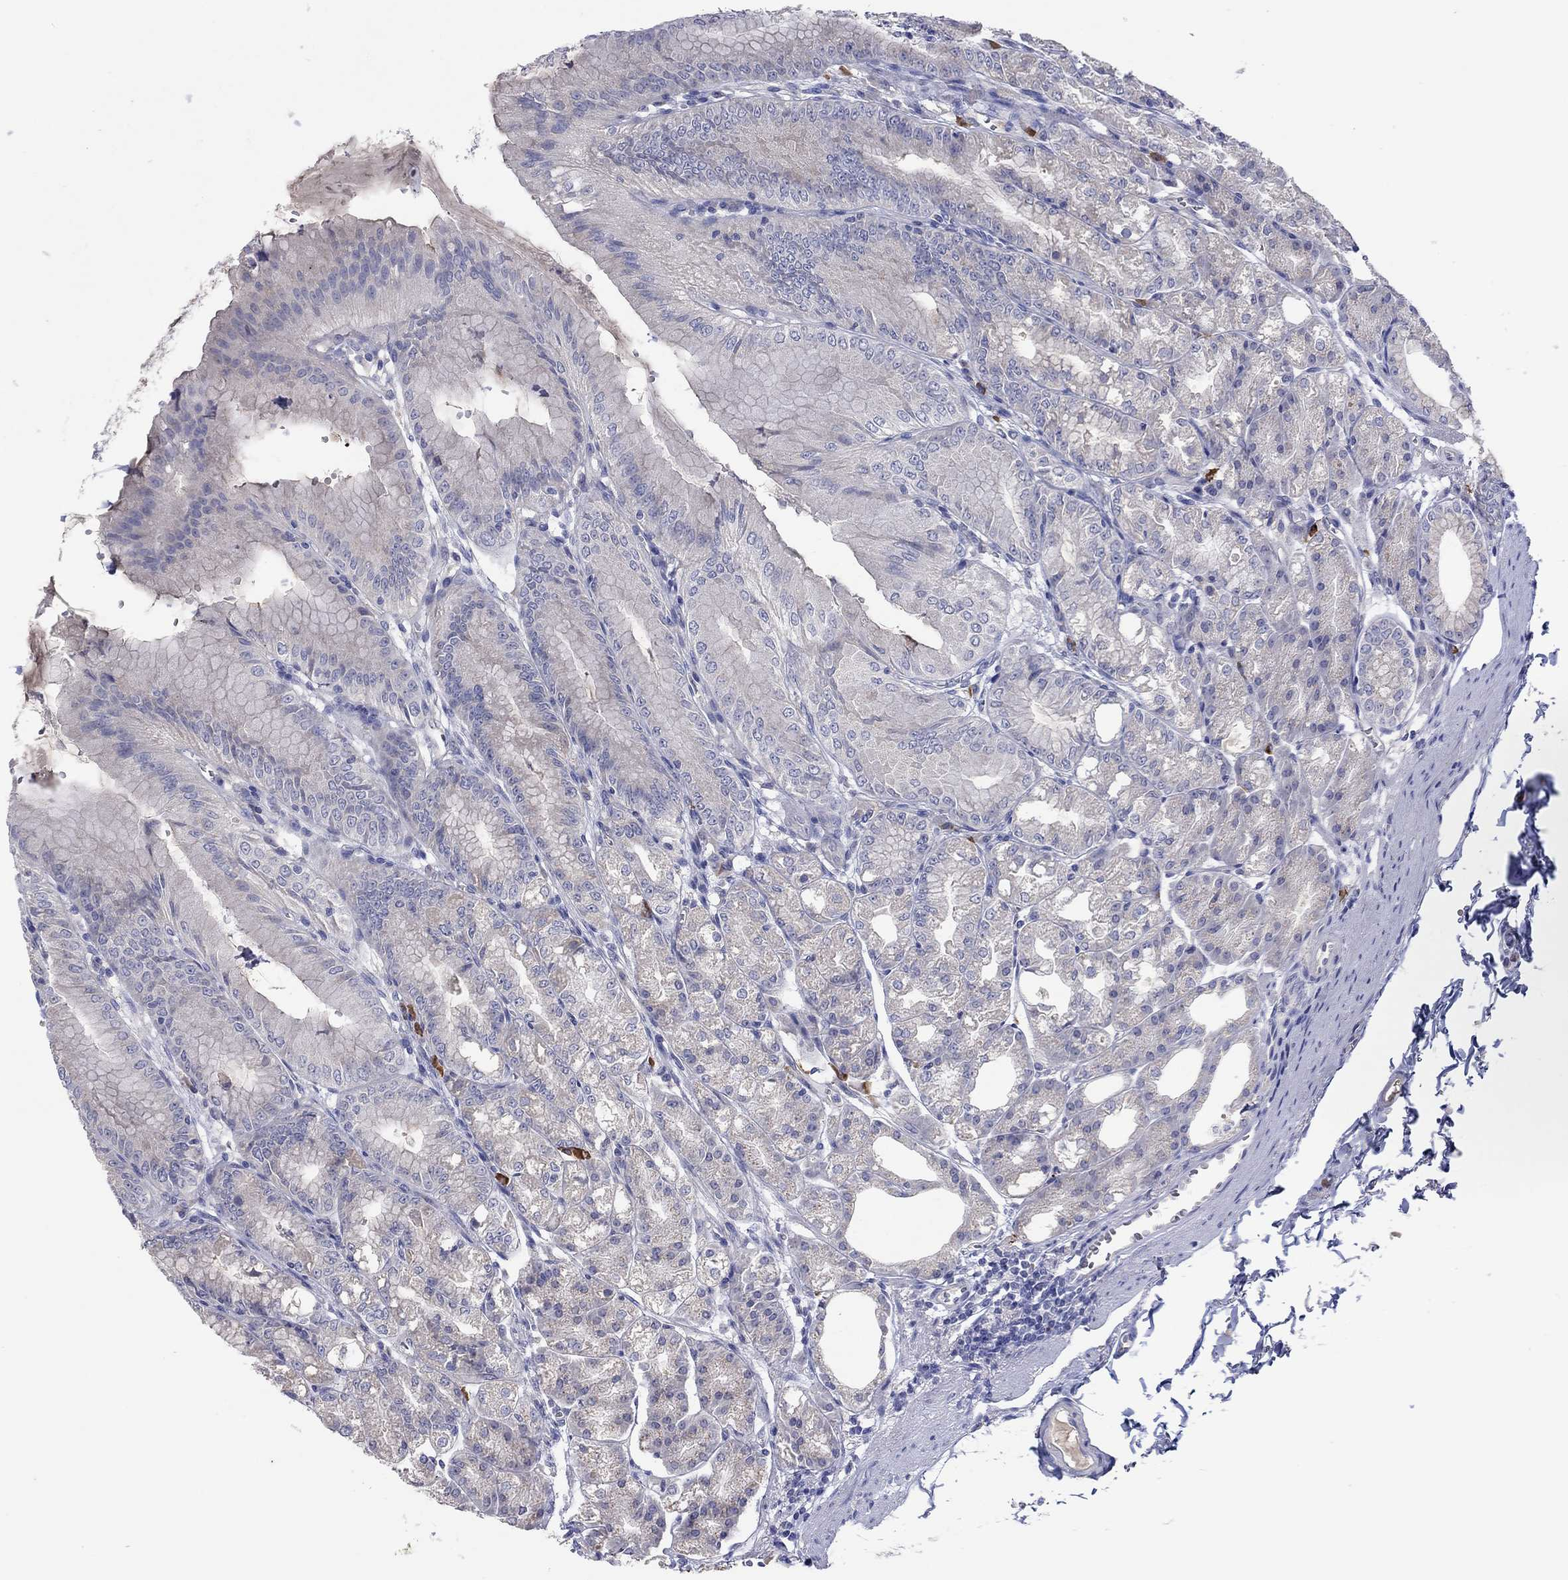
{"staining": {"intensity": "weak", "quantity": "<25%", "location": "cytoplasmic/membranous"}, "tissue": "stomach", "cell_type": "Glandular cells", "image_type": "normal", "snomed": [{"axis": "morphology", "description": "Normal tissue, NOS"}, {"axis": "topography", "description": "Stomach"}], "caption": "Histopathology image shows no significant protein positivity in glandular cells of unremarkable stomach. The staining was performed using DAB to visualize the protein expression in brown, while the nuclei were stained in blue with hematoxylin (Magnification: 20x).", "gene": "PLCL2", "patient": {"sex": "male", "age": 71}}